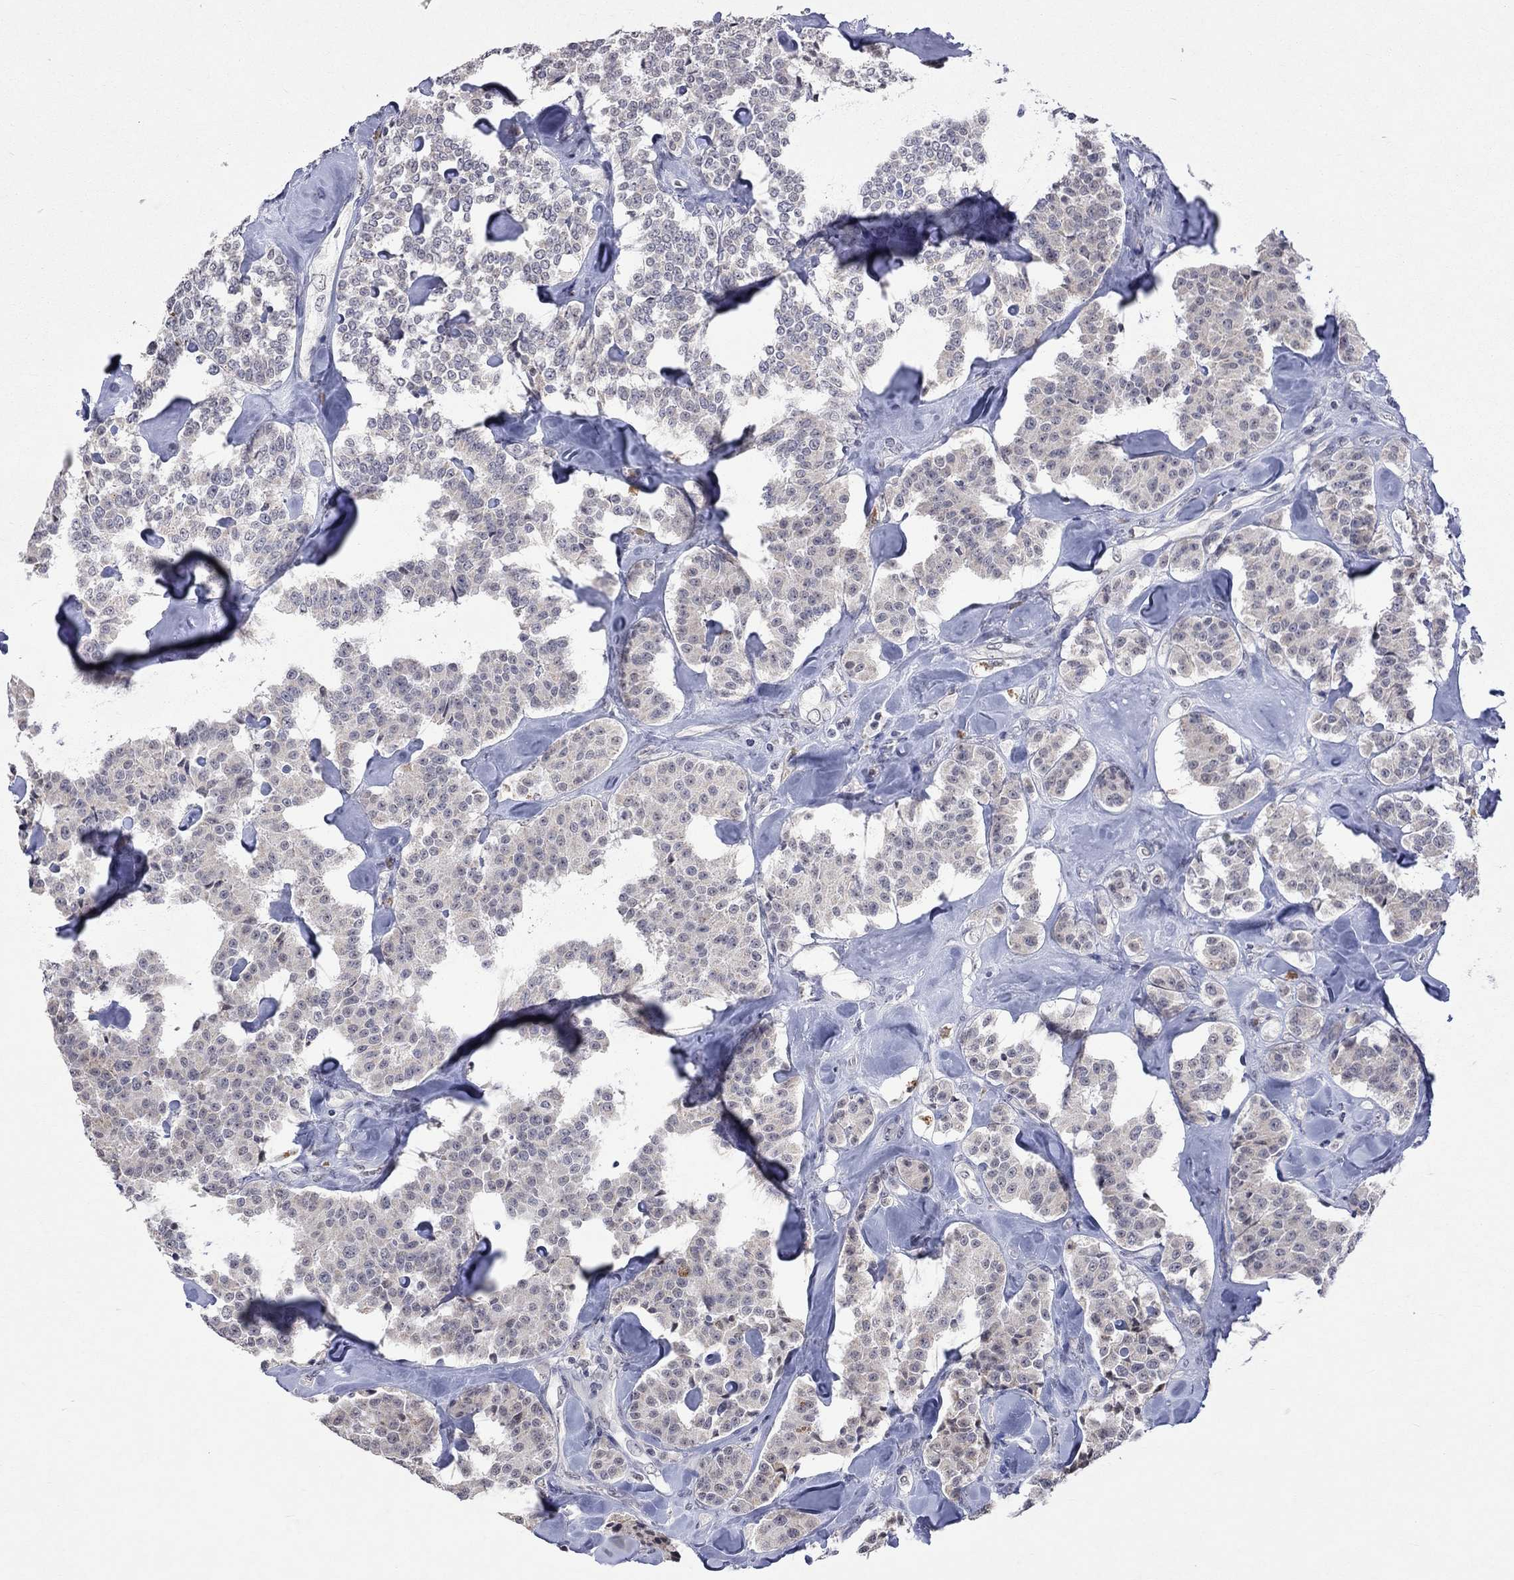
{"staining": {"intensity": "negative", "quantity": "none", "location": "none"}, "tissue": "carcinoid", "cell_type": "Tumor cells", "image_type": "cancer", "snomed": [{"axis": "morphology", "description": "Carcinoid, malignant, NOS"}, {"axis": "topography", "description": "Pancreas"}], "caption": "Tumor cells show no significant protein expression in malignant carcinoid. (Immunohistochemistry, brightfield microscopy, high magnification).", "gene": "TMEM143", "patient": {"sex": "male", "age": 41}}